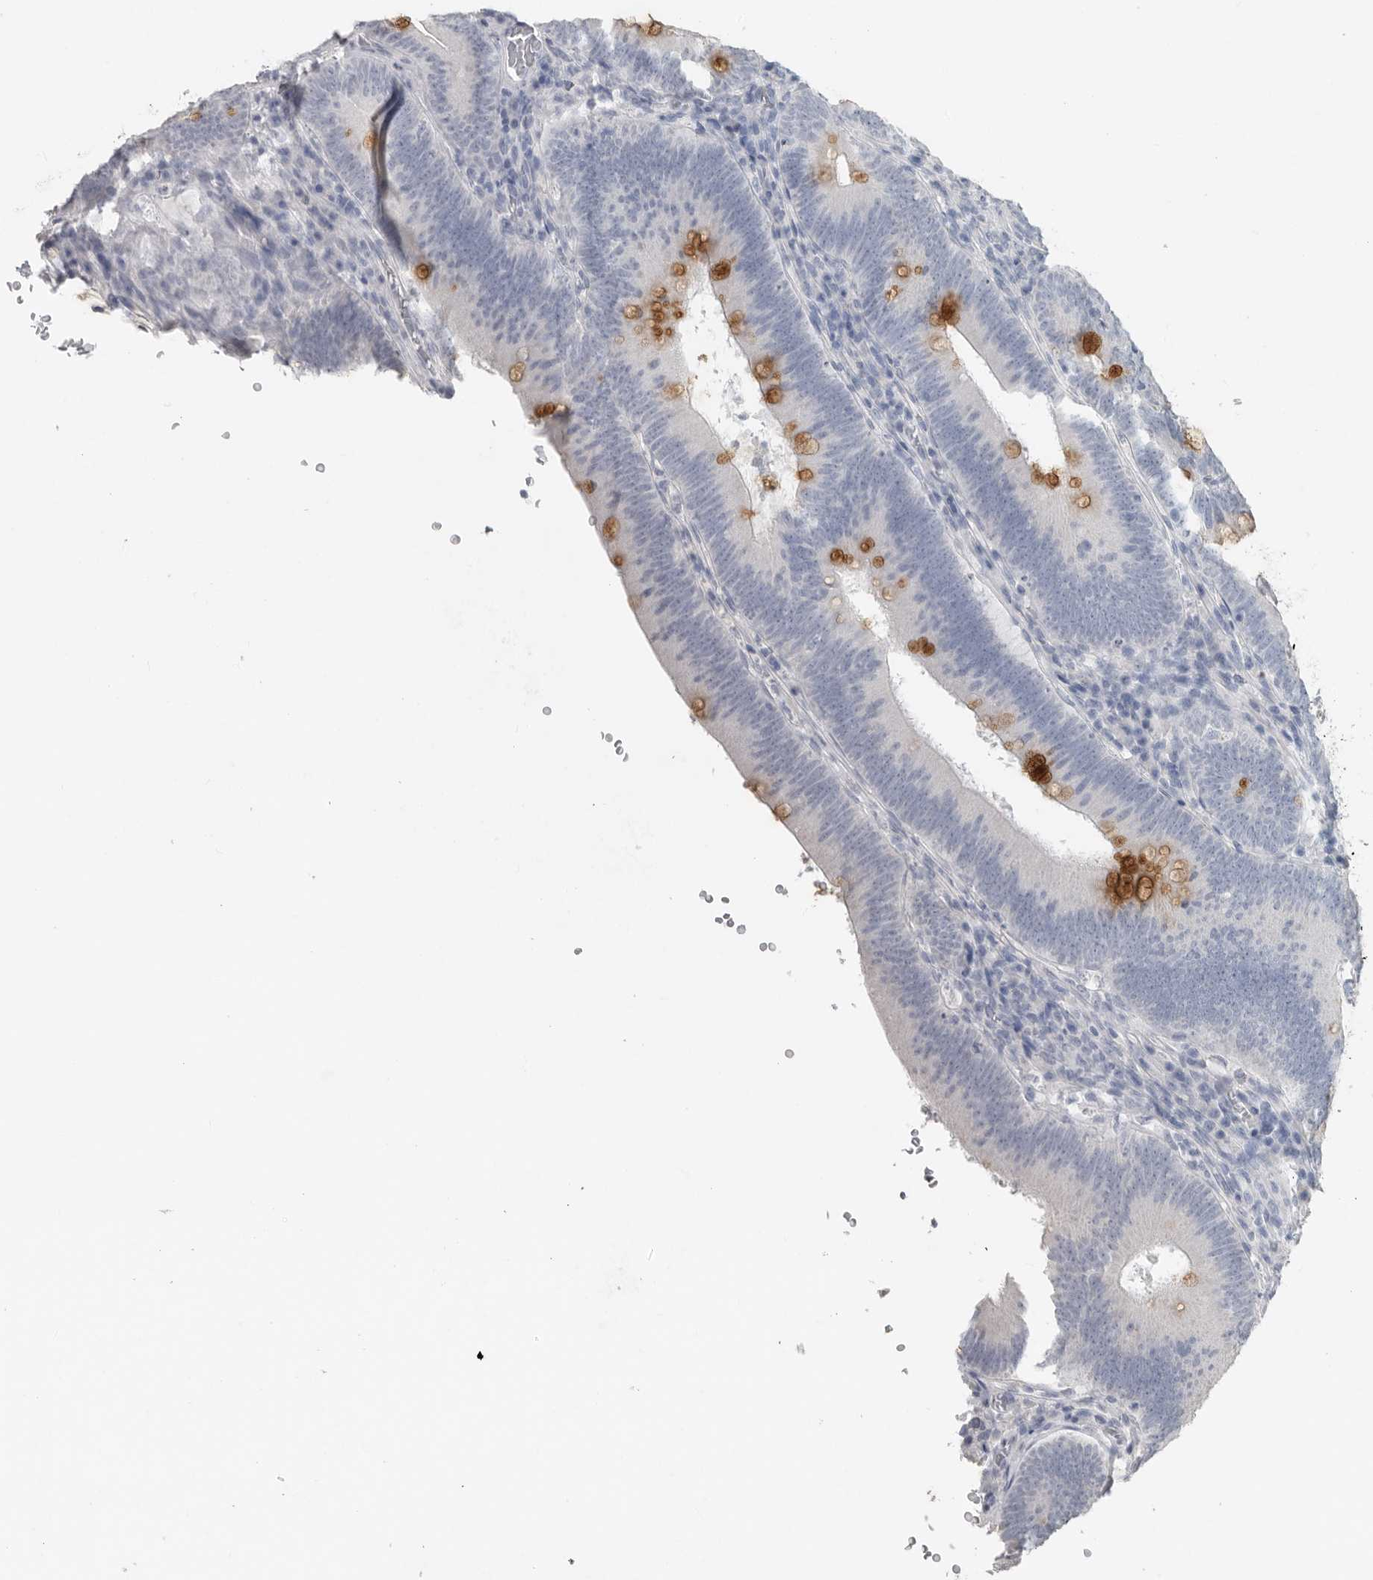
{"staining": {"intensity": "moderate", "quantity": "<25%", "location": "cytoplasmic/membranous"}, "tissue": "colorectal cancer", "cell_type": "Tumor cells", "image_type": "cancer", "snomed": [{"axis": "morphology", "description": "Normal tissue, NOS"}, {"axis": "topography", "description": "Colon"}], "caption": "Immunohistochemistry (IHC) (DAB) staining of human colorectal cancer exhibits moderate cytoplasmic/membranous protein expression in approximately <25% of tumor cells. Nuclei are stained in blue.", "gene": "REG4", "patient": {"sex": "female", "age": 82}}